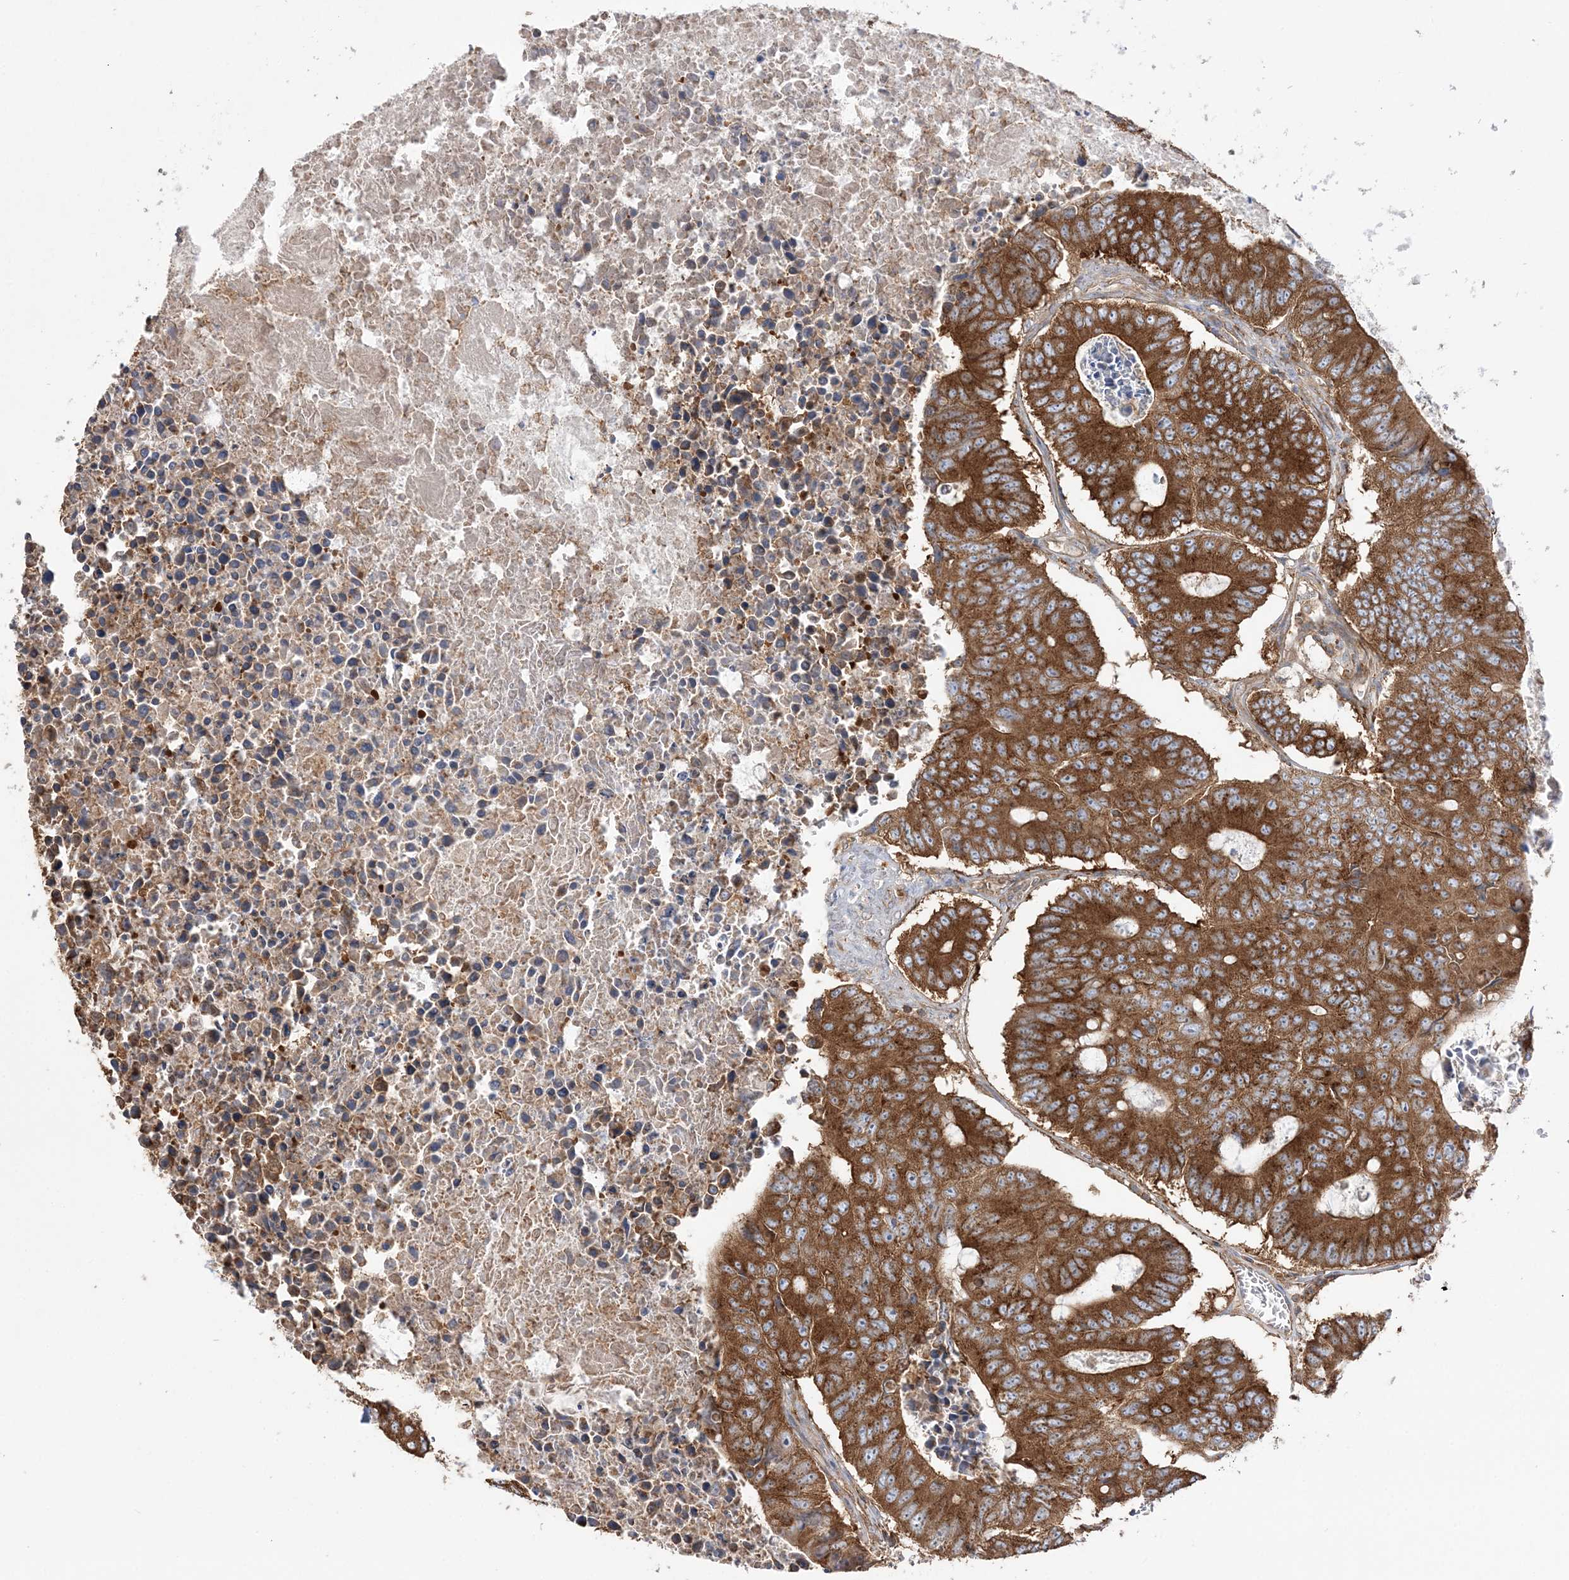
{"staining": {"intensity": "strong", "quantity": ">75%", "location": "cytoplasmic/membranous"}, "tissue": "colorectal cancer", "cell_type": "Tumor cells", "image_type": "cancer", "snomed": [{"axis": "morphology", "description": "Adenocarcinoma, NOS"}, {"axis": "topography", "description": "Colon"}], "caption": "Immunohistochemistry (IHC) staining of colorectal adenocarcinoma, which demonstrates high levels of strong cytoplasmic/membranous staining in about >75% of tumor cells indicating strong cytoplasmic/membranous protein expression. The staining was performed using DAB (3,3'-diaminobenzidine) (brown) for protein detection and nuclei were counterstained in hematoxylin (blue).", "gene": "TBC1D5", "patient": {"sex": "male", "age": 87}}